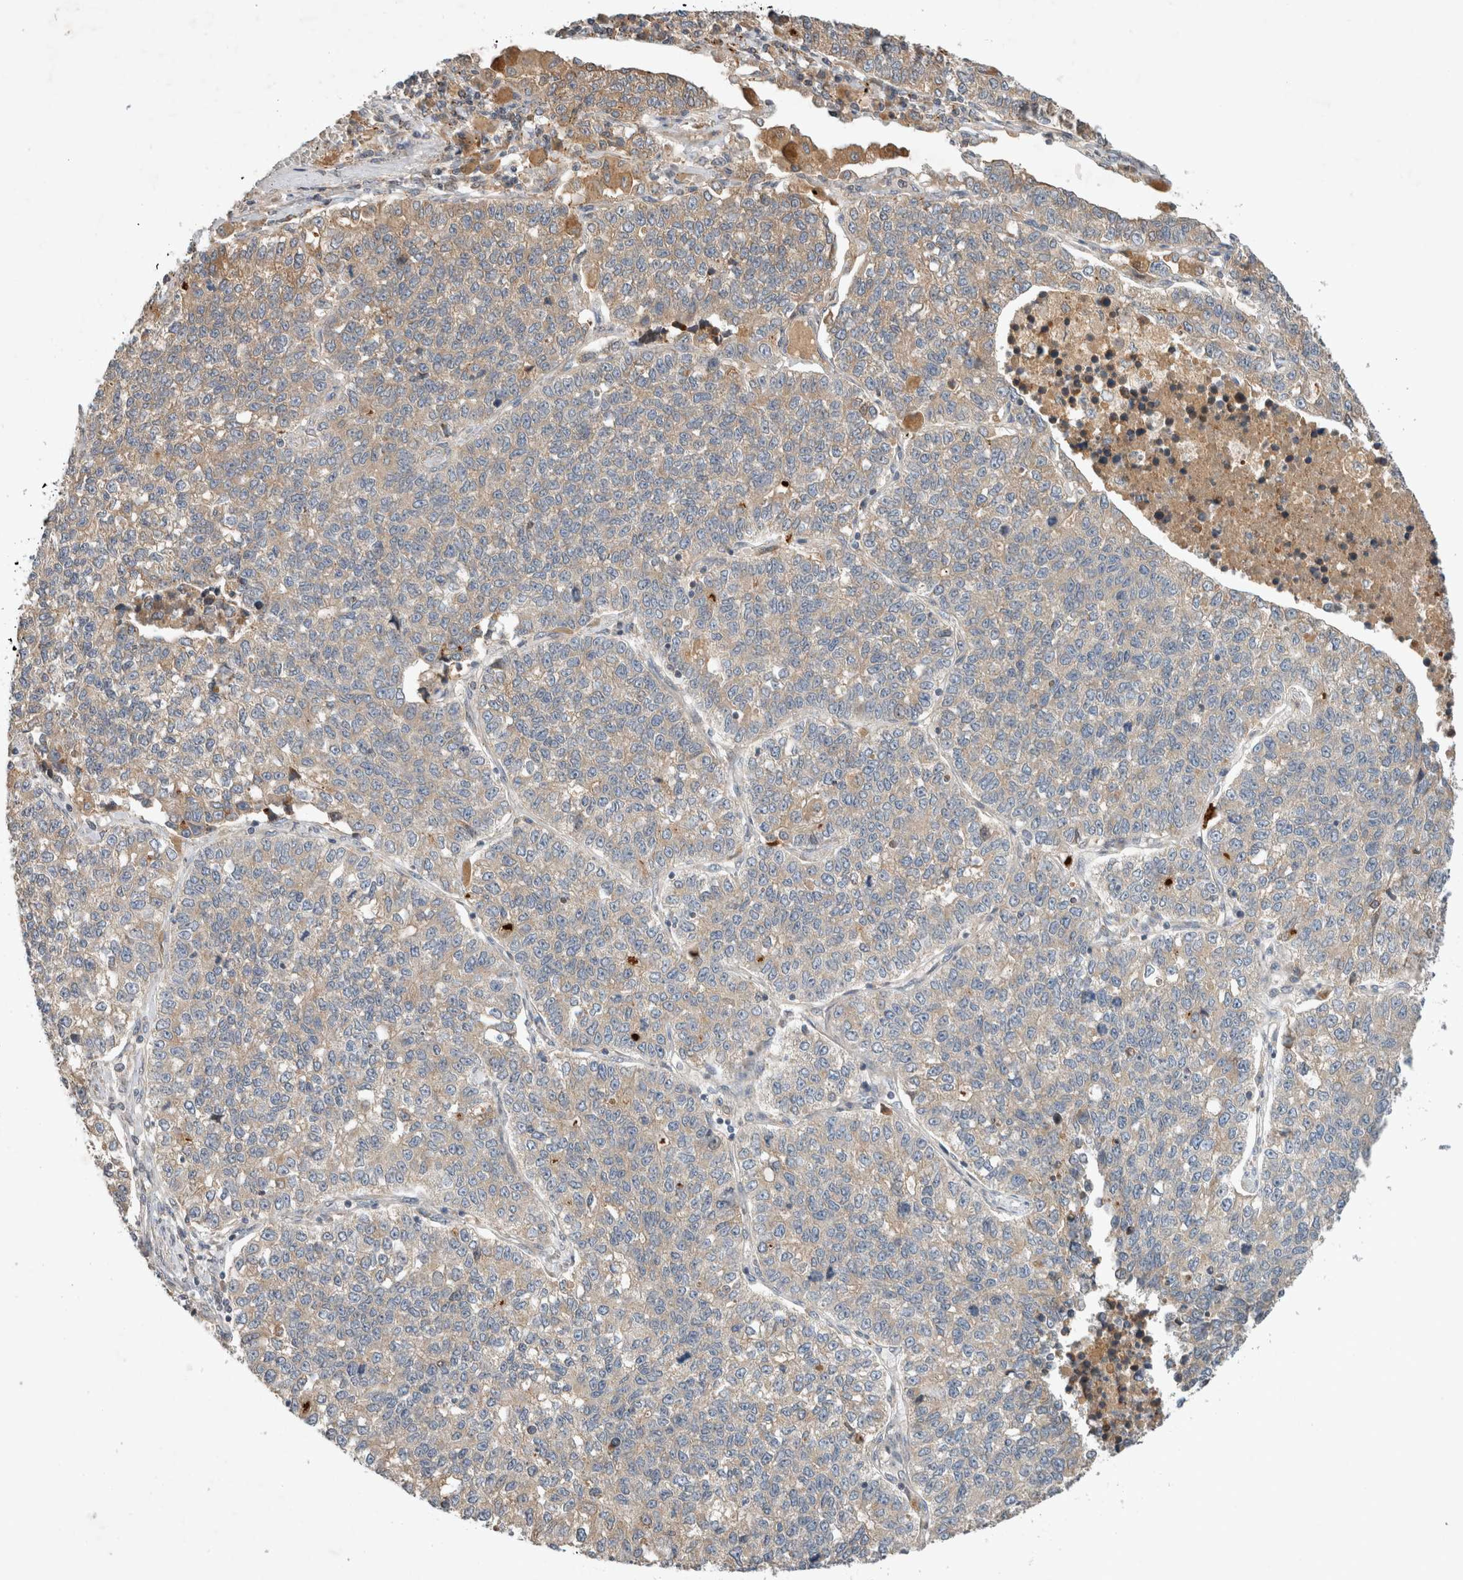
{"staining": {"intensity": "weak", "quantity": "25%-75%", "location": "cytoplasmic/membranous"}, "tissue": "lung cancer", "cell_type": "Tumor cells", "image_type": "cancer", "snomed": [{"axis": "morphology", "description": "Adenocarcinoma, NOS"}, {"axis": "topography", "description": "Lung"}], "caption": "The histopathology image displays a brown stain indicating the presence of a protein in the cytoplasmic/membranous of tumor cells in adenocarcinoma (lung).", "gene": "ARMC9", "patient": {"sex": "male", "age": 49}}